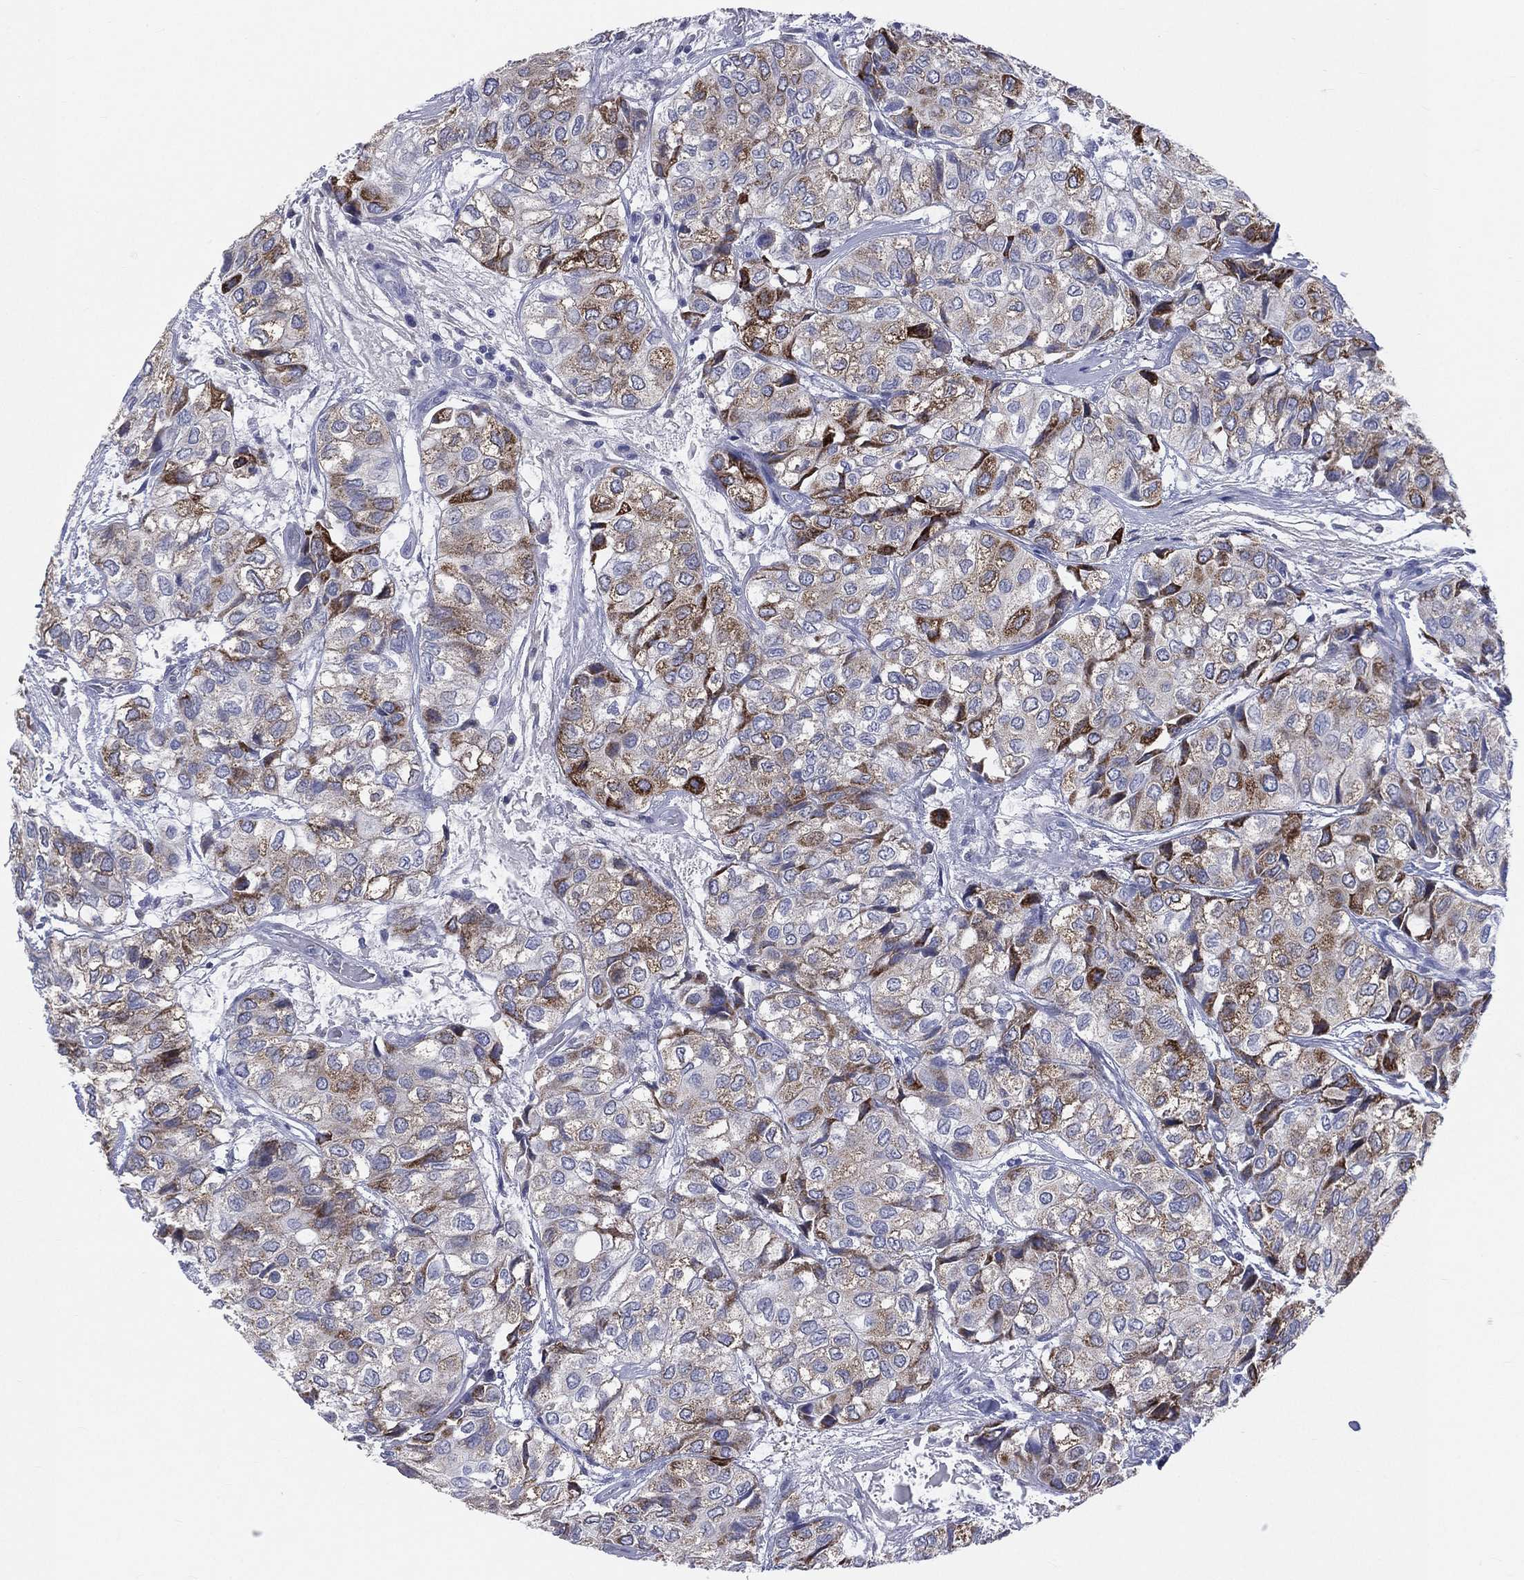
{"staining": {"intensity": "moderate", "quantity": "25%-75%", "location": "cytoplasmic/membranous"}, "tissue": "urothelial cancer", "cell_type": "Tumor cells", "image_type": "cancer", "snomed": [{"axis": "morphology", "description": "Urothelial carcinoma, High grade"}, {"axis": "topography", "description": "Urinary bladder"}], "caption": "This histopathology image demonstrates immunohistochemistry staining of human urothelial carcinoma (high-grade), with medium moderate cytoplasmic/membranous positivity in approximately 25%-75% of tumor cells.", "gene": "AKAP3", "patient": {"sex": "male", "age": 73}}